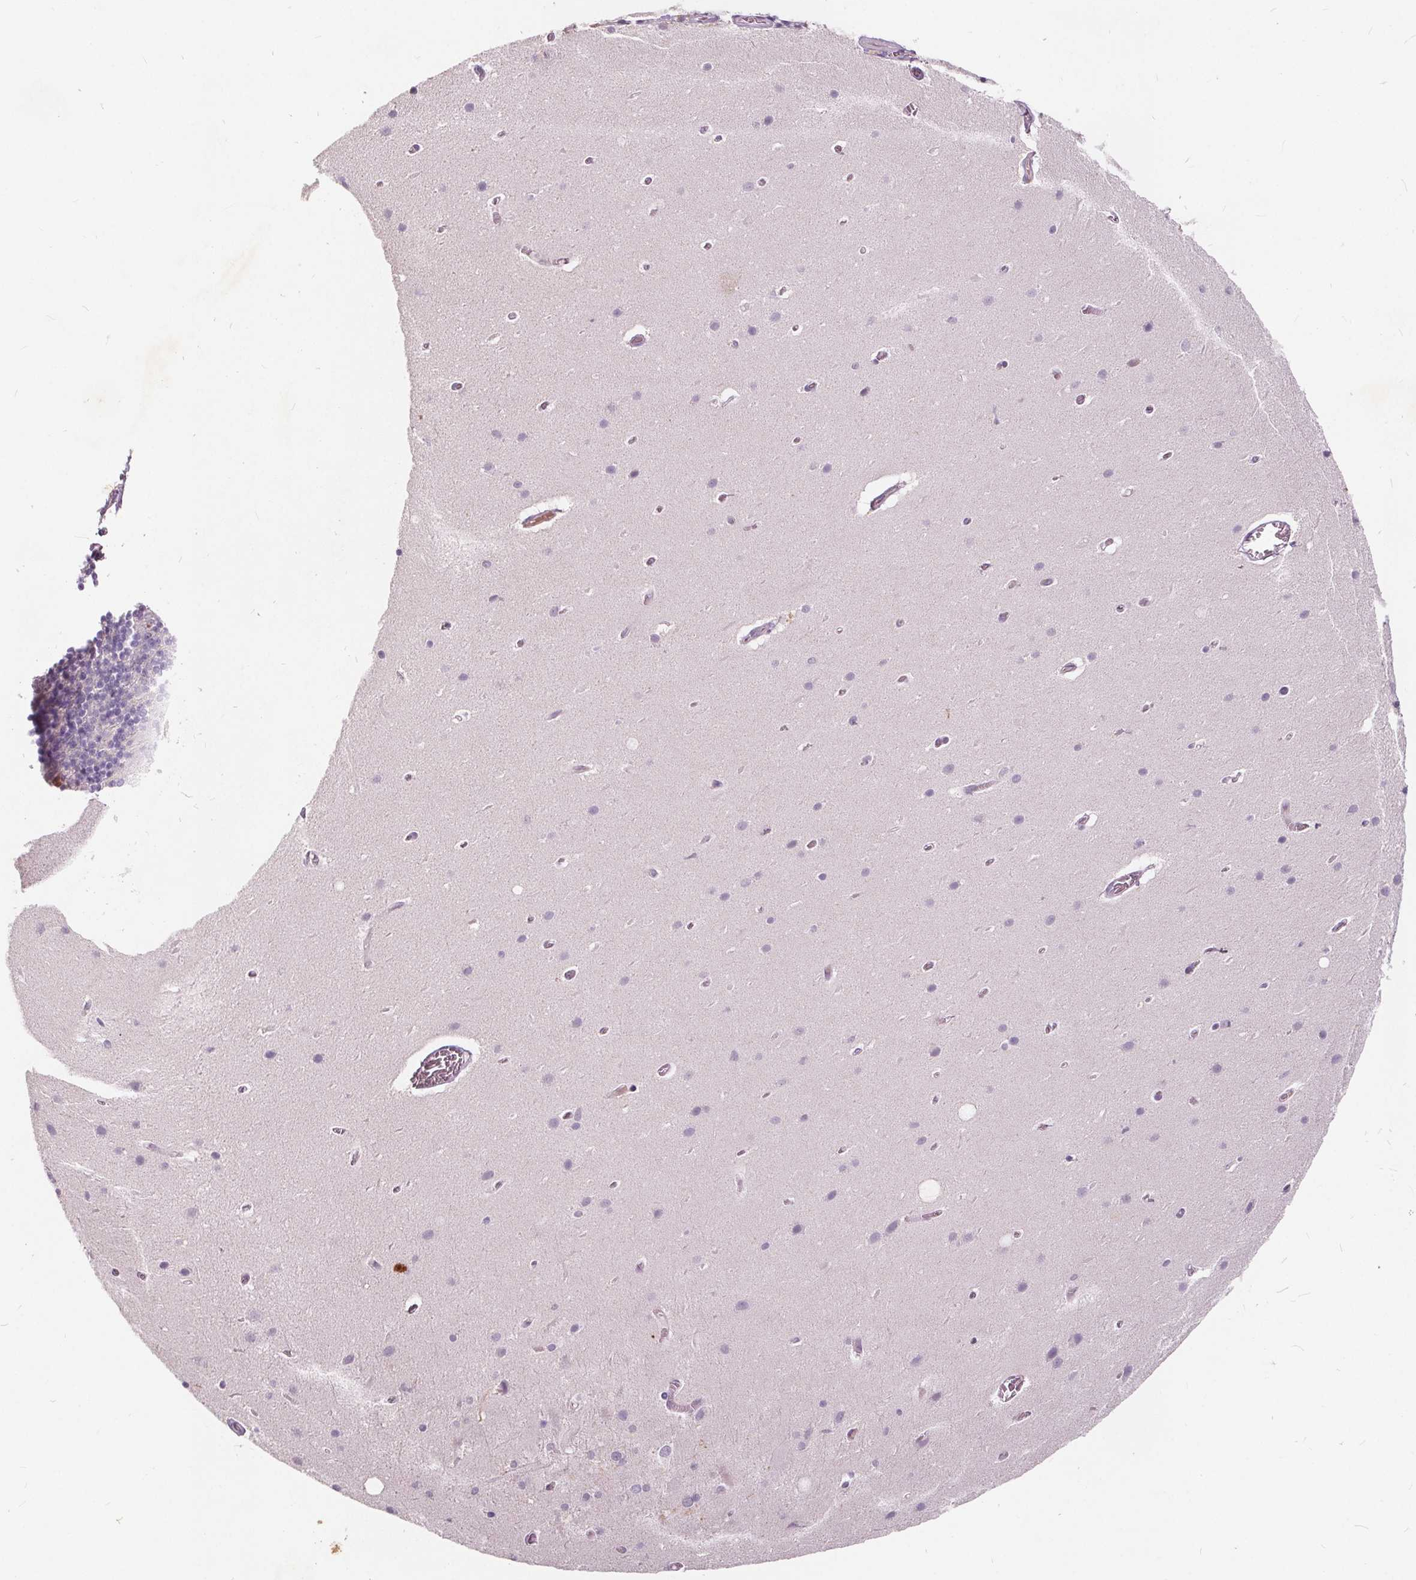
{"staining": {"intensity": "negative", "quantity": "none", "location": "none"}, "tissue": "cerebellum", "cell_type": "Cells in granular layer", "image_type": "normal", "snomed": [{"axis": "morphology", "description": "Normal tissue, NOS"}, {"axis": "topography", "description": "Cerebellum"}], "caption": "High power microscopy photomicrograph of an immunohistochemistry micrograph of unremarkable cerebellum, revealing no significant expression in cells in granular layer.", "gene": "PLA2G2E", "patient": {"sex": "male", "age": 70}}